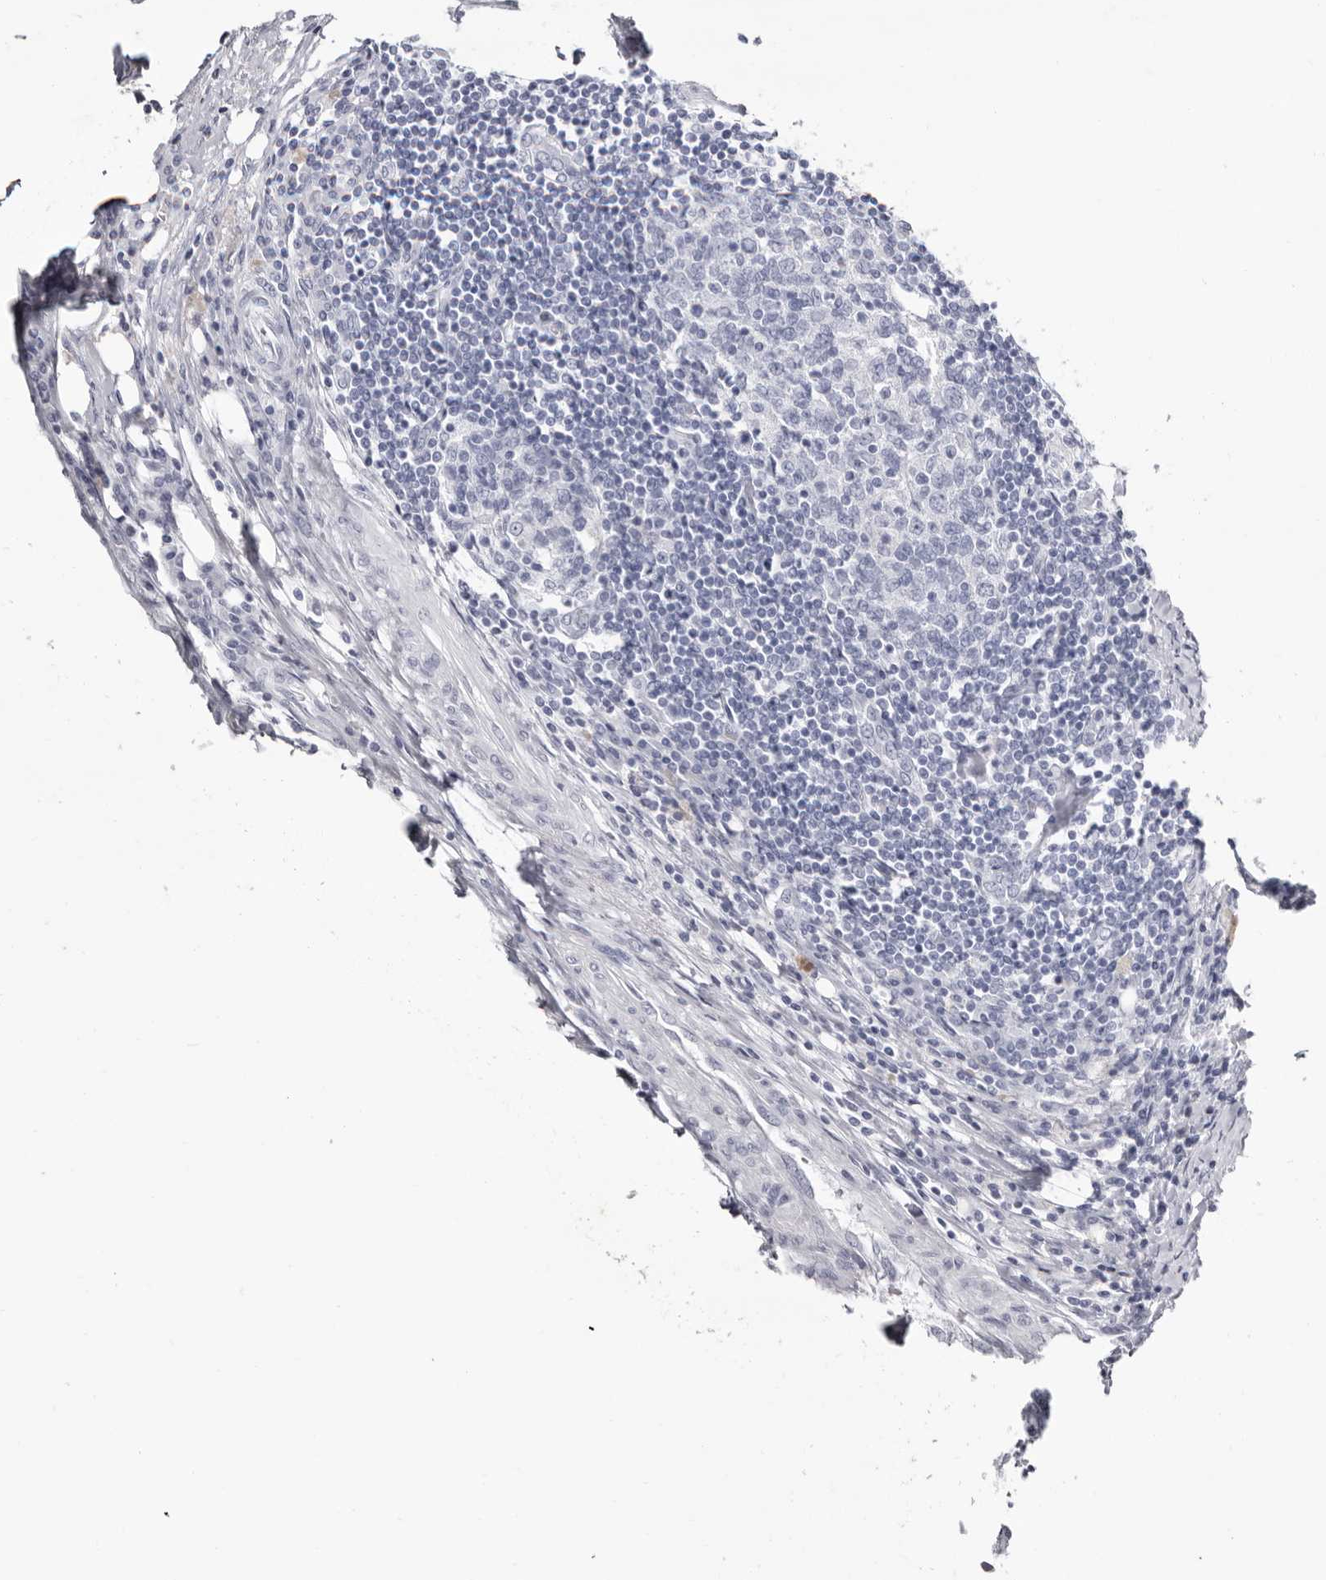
{"staining": {"intensity": "negative", "quantity": "none", "location": "none"}, "tissue": "colorectal cancer", "cell_type": "Tumor cells", "image_type": "cancer", "snomed": [{"axis": "morphology", "description": "Adenocarcinoma, NOS"}, {"axis": "topography", "description": "Colon"}], "caption": "The image reveals no staining of tumor cells in colorectal cancer.", "gene": "LPO", "patient": {"sex": "male", "age": 83}}